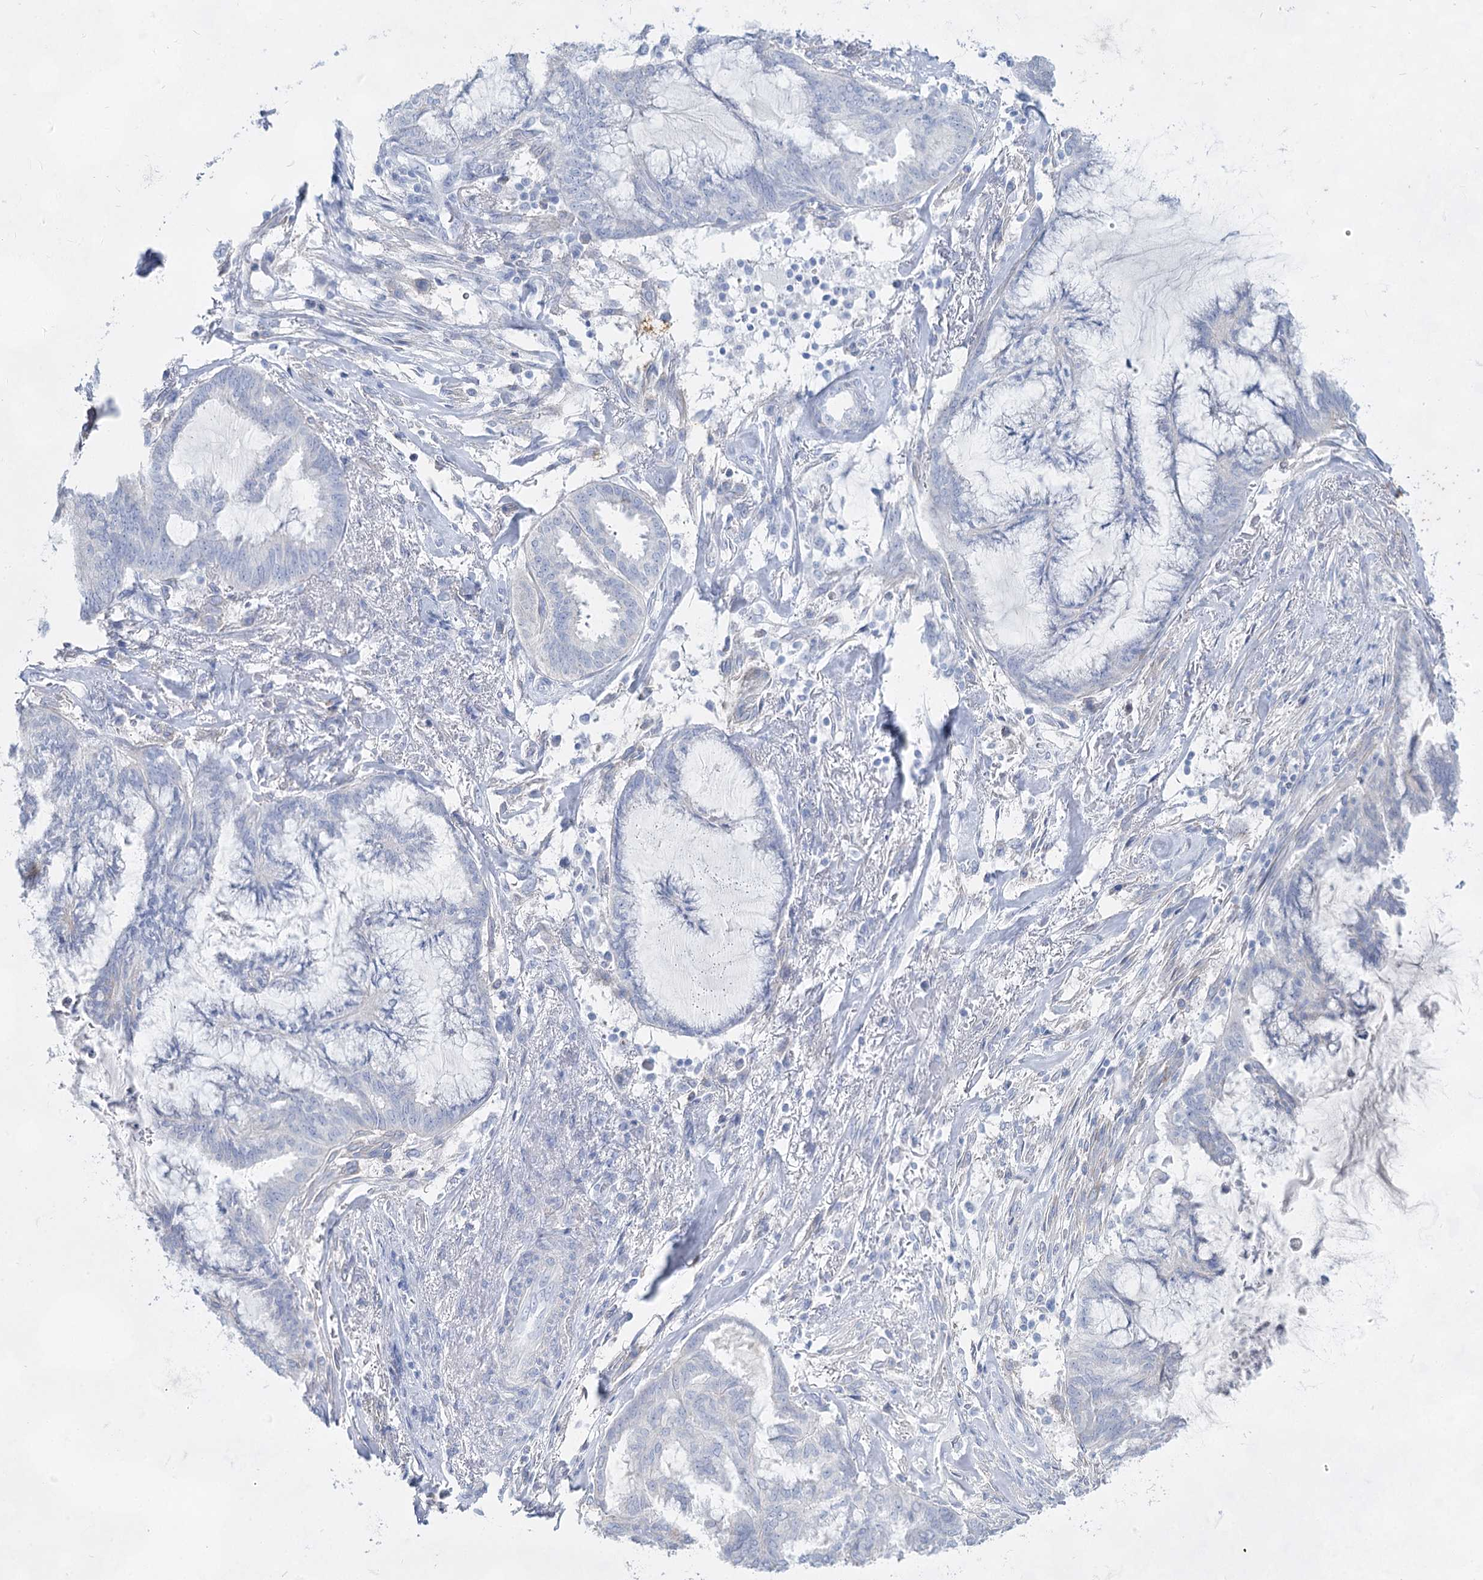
{"staining": {"intensity": "negative", "quantity": "none", "location": "none"}, "tissue": "endometrial cancer", "cell_type": "Tumor cells", "image_type": "cancer", "snomed": [{"axis": "morphology", "description": "Adenocarcinoma, NOS"}, {"axis": "topography", "description": "Endometrium"}], "caption": "This histopathology image is of endometrial cancer (adenocarcinoma) stained with immunohistochemistry to label a protein in brown with the nuclei are counter-stained blue. There is no expression in tumor cells.", "gene": "ACRV1", "patient": {"sex": "female", "age": 86}}